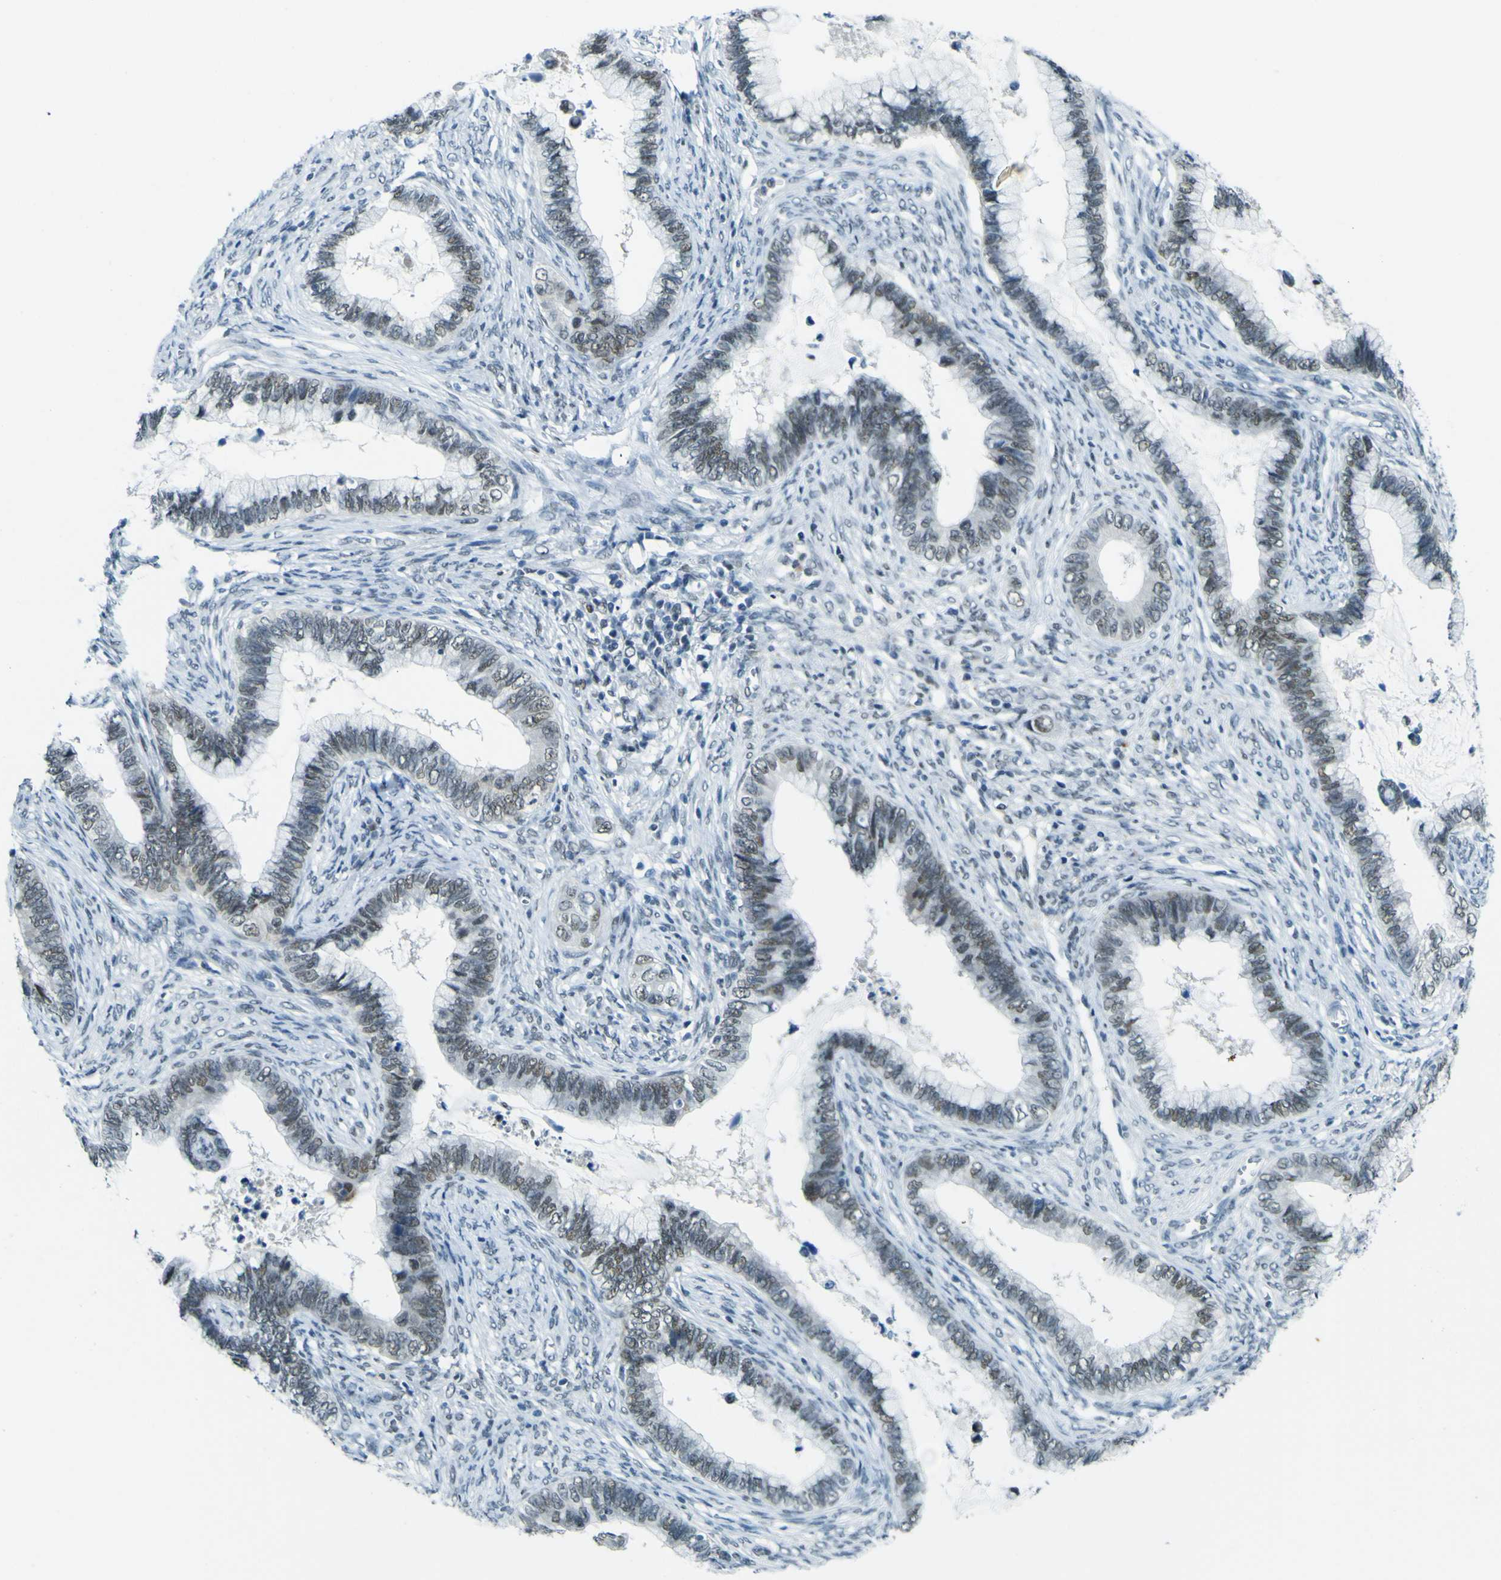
{"staining": {"intensity": "weak", "quantity": "<25%", "location": "nuclear"}, "tissue": "cervical cancer", "cell_type": "Tumor cells", "image_type": "cancer", "snomed": [{"axis": "morphology", "description": "Adenocarcinoma, NOS"}, {"axis": "topography", "description": "Cervix"}], "caption": "IHC histopathology image of human cervical adenocarcinoma stained for a protein (brown), which shows no expression in tumor cells.", "gene": "CEBPG", "patient": {"sex": "female", "age": 44}}